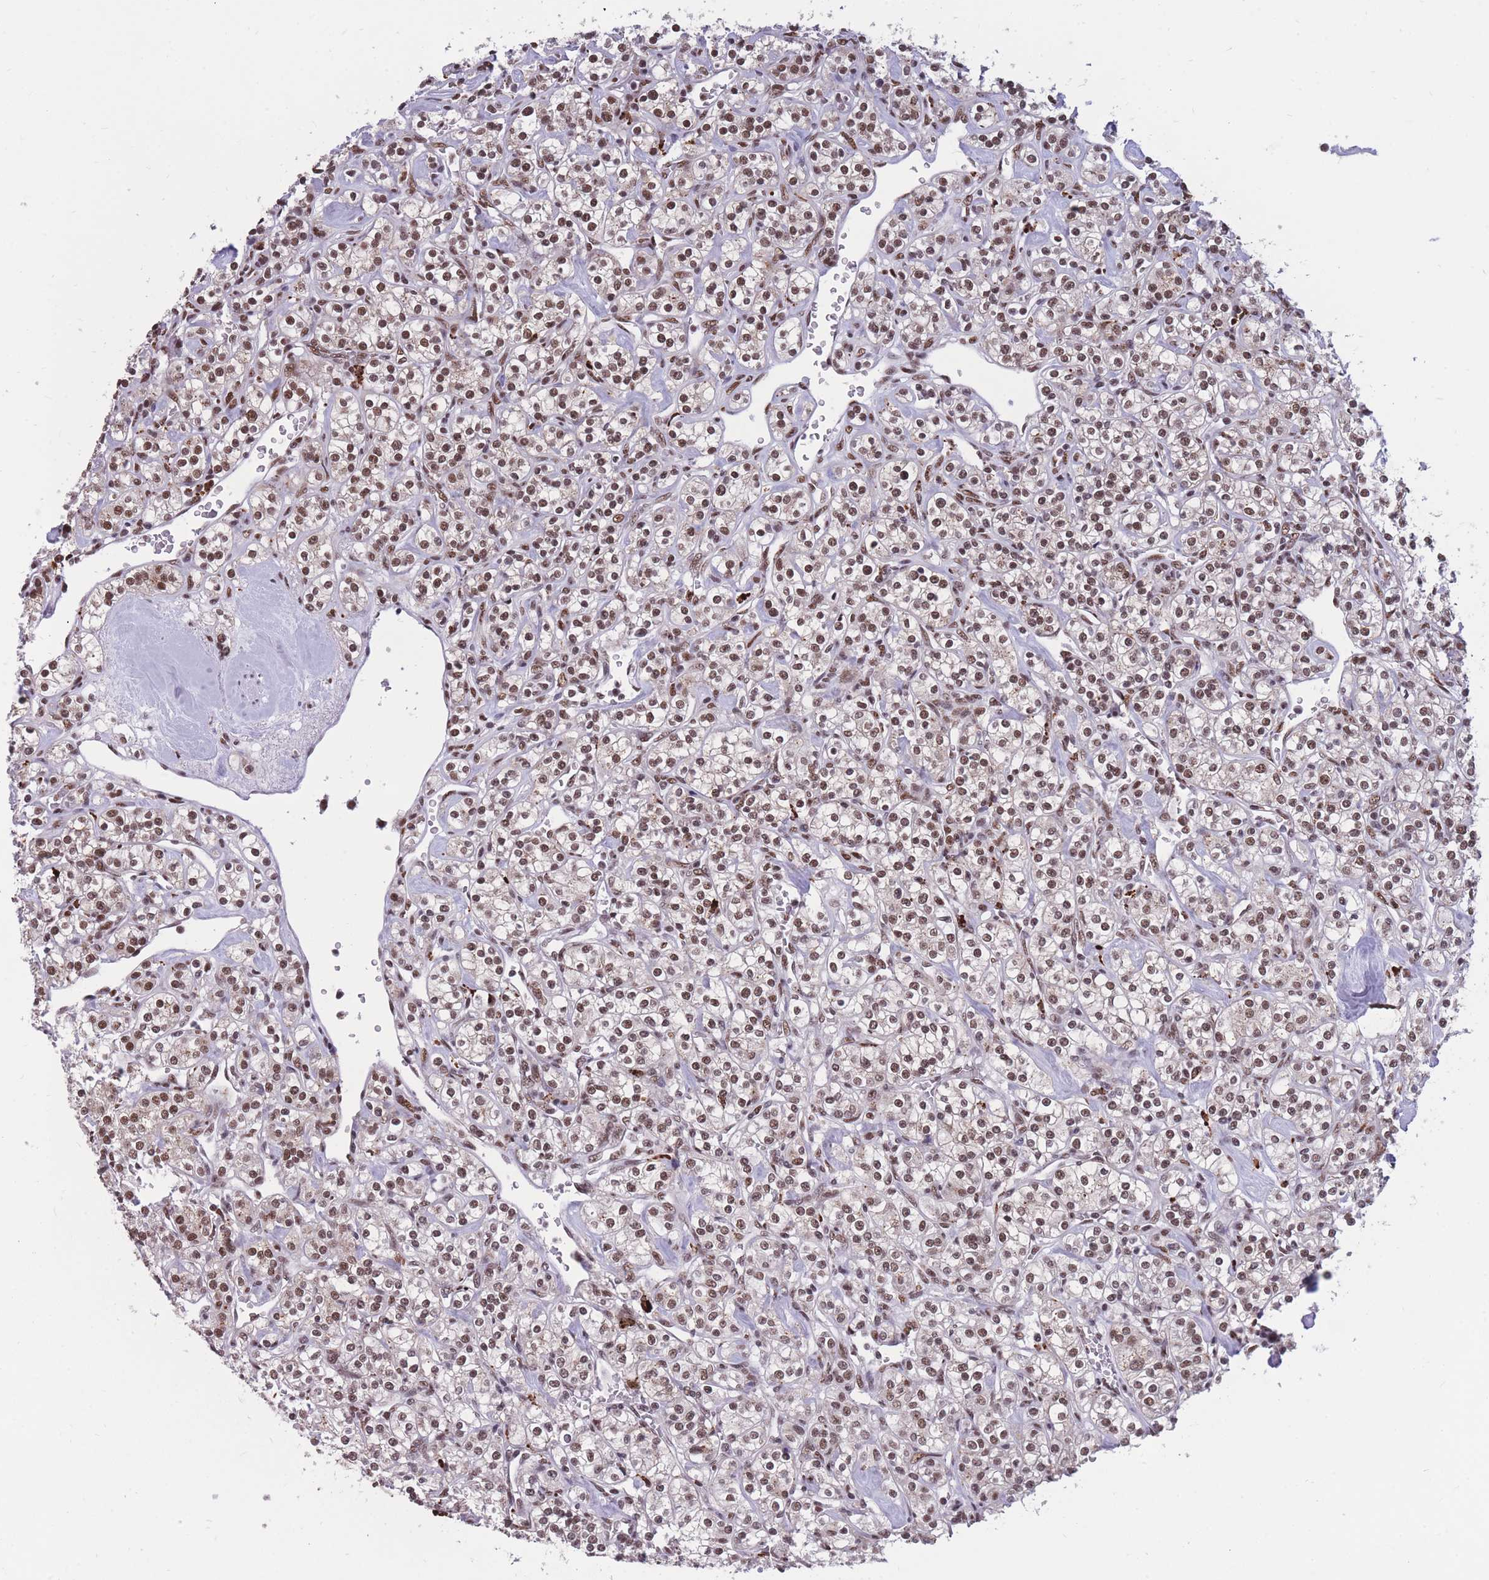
{"staining": {"intensity": "moderate", "quantity": ">75%", "location": "nuclear"}, "tissue": "renal cancer", "cell_type": "Tumor cells", "image_type": "cancer", "snomed": [{"axis": "morphology", "description": "Adenocarcinoma, NOS"}, {"axis": "topography", "description": "Kidney"}], "caption": "An image showing moderate nuclear staining in about >75% of tumor cells in renal cancer, as visualized by brown immunohistochemical staining.", "gene": "PRPF19", "patient": {"sex": "male", "age": 77}}